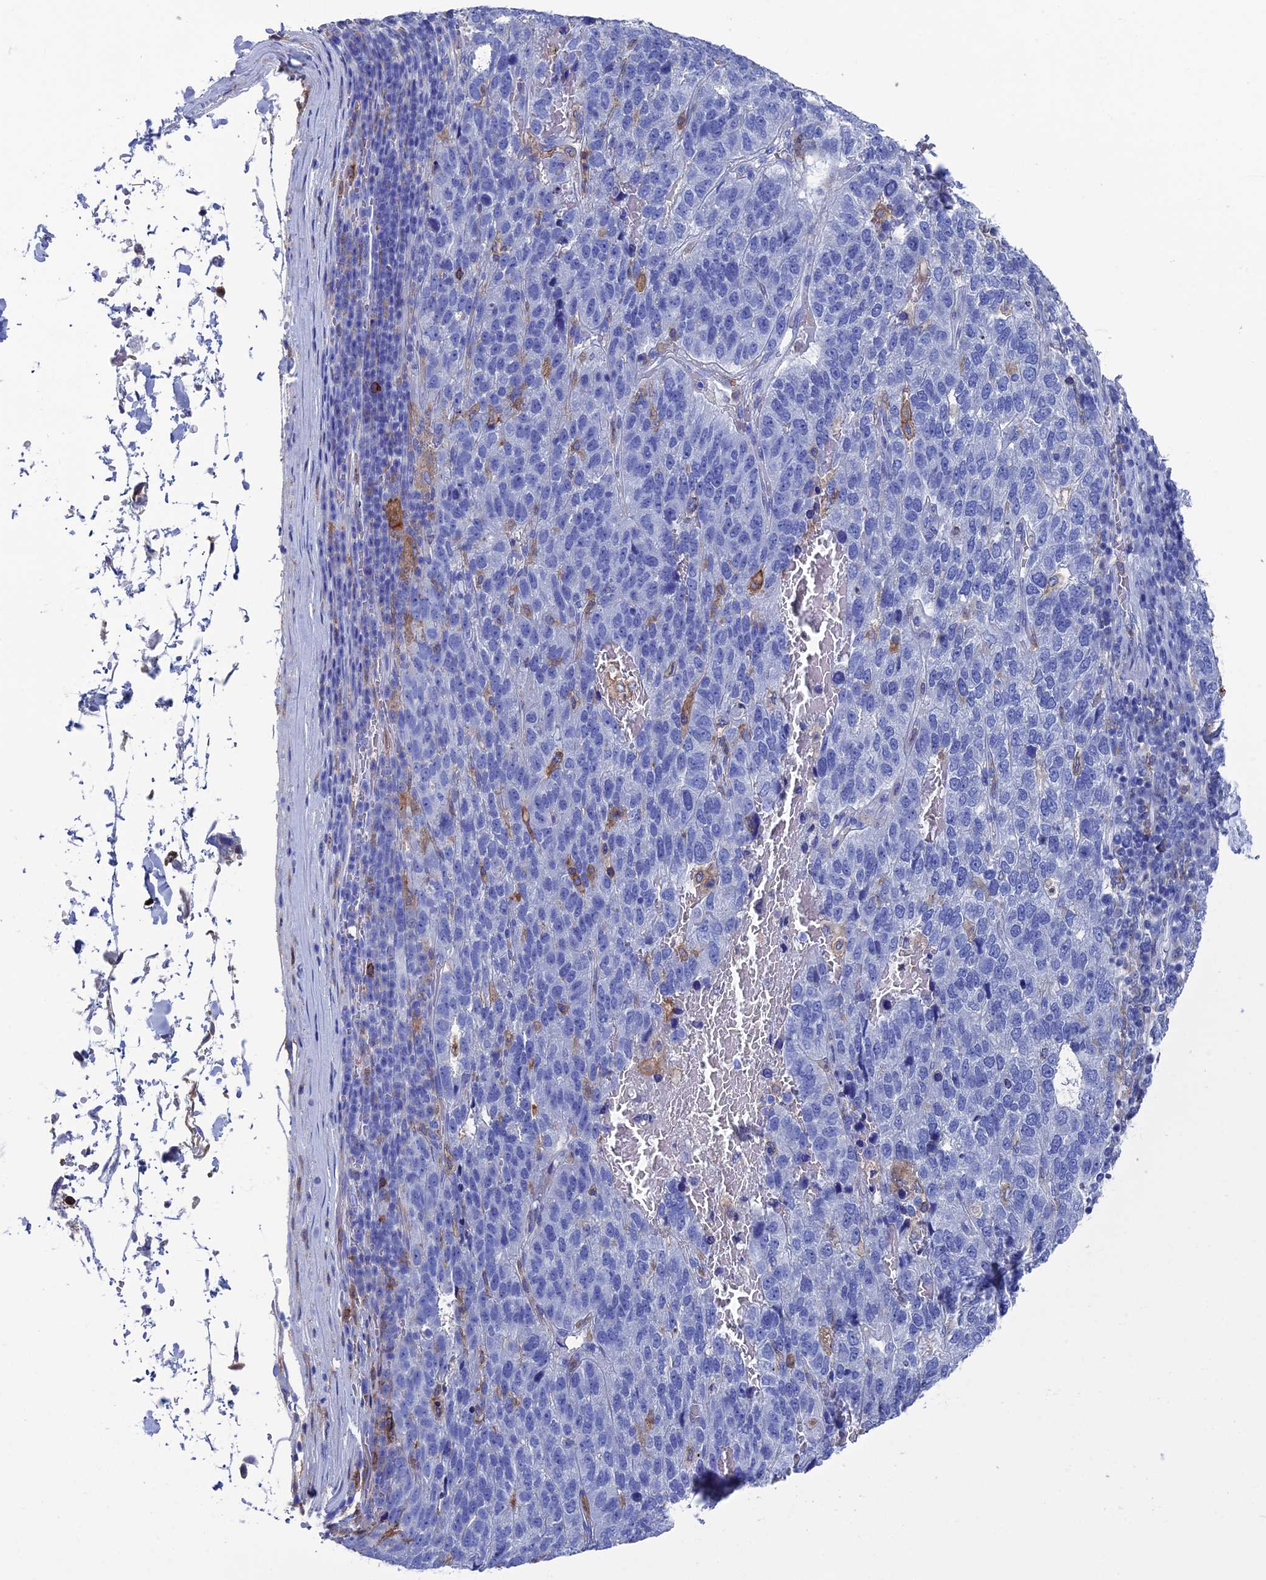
{"staining": {"intensity": "negative", "quantity": "none", "location": "none"}, "tissue": "pancreatic cancer", "cell_type": "Tumor cells", "image_type": "cancer", "snomed": [{"axis": "morphology", "description": "Adenocarcinoma, NOS"}, {"axis": "topography", "description": "Pancreas"}], "caption": "An image of pancreatic cancer (adenocarcinoma) stained for a protein demonstrates no brown staining in tumor cells.", "gene": "TYROBP", "patient": {"sex": "female", "age": 61}}